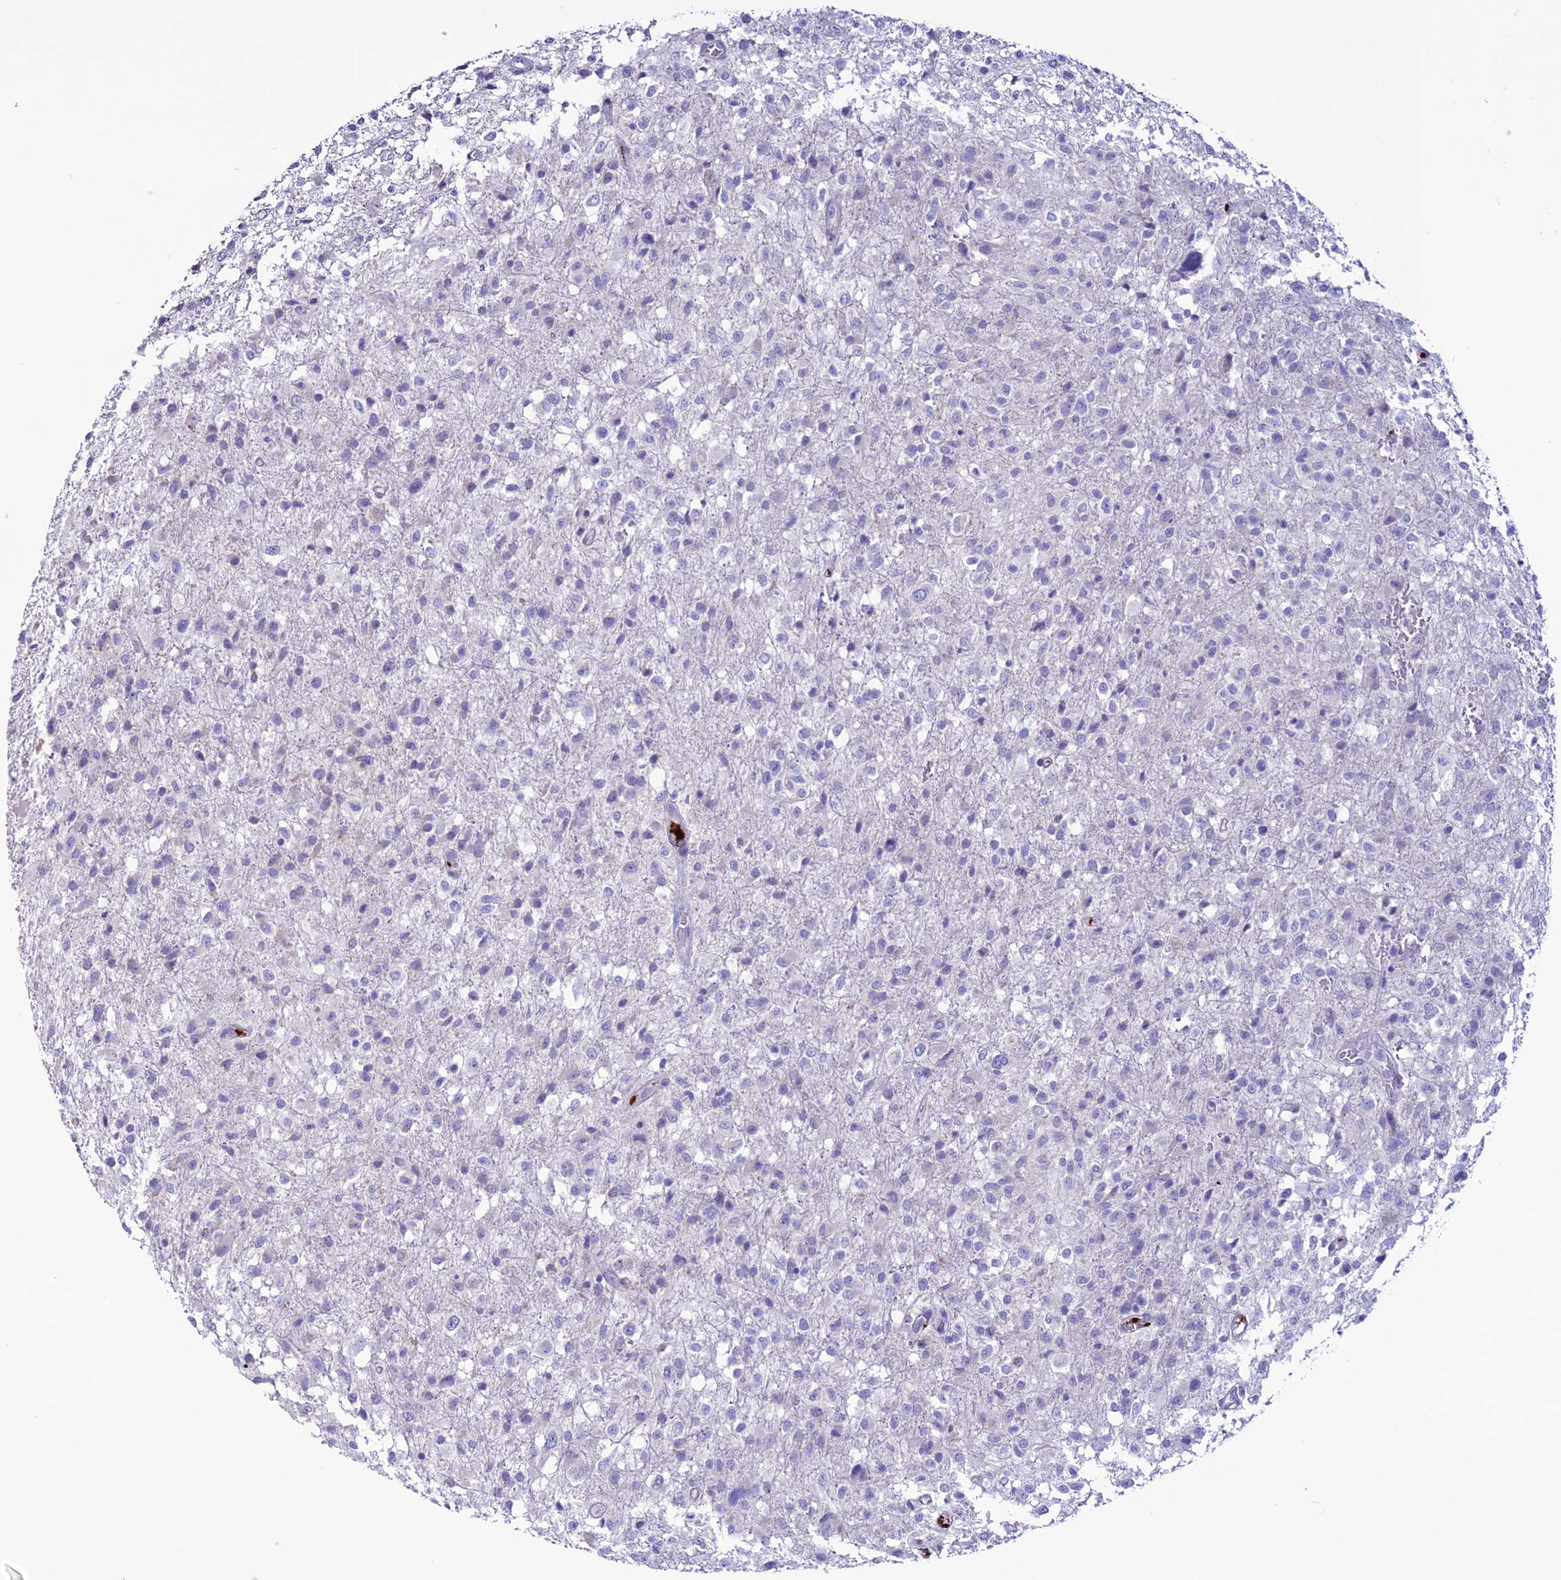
{"staining": {"intensity": "negative", "quantity": "none", "location": "none"}, "tissue": "glioma", "cell_type": "Tumor cells", "image_type": "cancer", "snomed": [{"axis": "morphology", "description": "Glioma, malignant, High grade"}, {"axis": "topography", "description": "Brain"}], "caption": "IHC image of high-grade glioma (malignant) stained for a protein (brown), which shows no expression in tumor cells. Nuclei are stained in blue.", "gene": "C21orf140", "patient": {"sex": "female", "age": 74}}